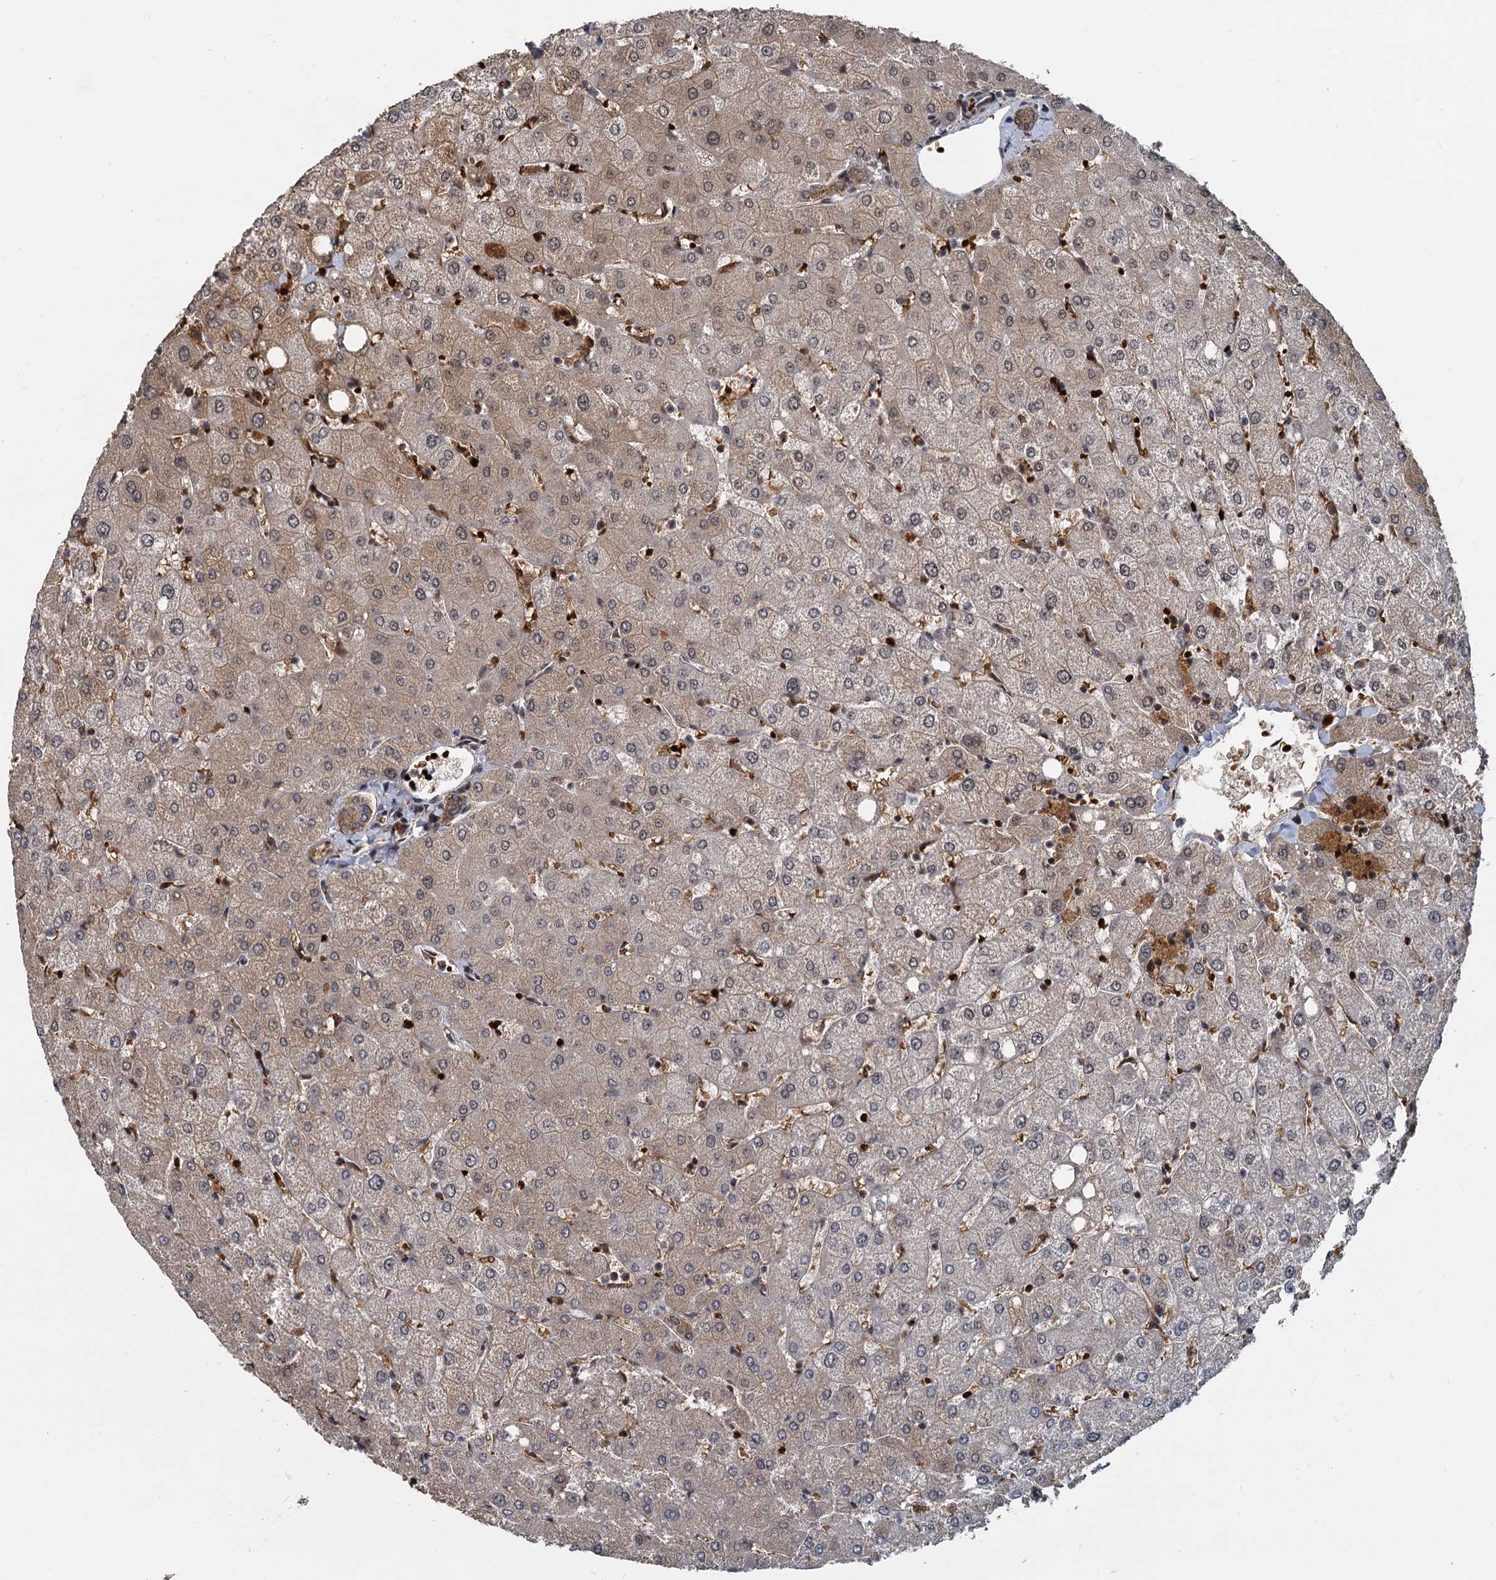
{"staining": {"intensity": "moderate", "quantity": ">75%", "location": "cytoplasmic/membranous,nuclear"}, "tissue": "liver", "cell_type": "Cholangiocytes", "image_type": "normal", "snomed": [{"axis": "morphology", "description": "Normal tissue, NOS"}, {"axis": "topography", "description": "Liver"}], "caption": "Liver stained with DAB IHC demonstrates medium levels of moderate cytoplasmic/membranous,nuclear expression in approximately >75% of cholangiocytes.", "gene": "FANCI", "patient": {"sex": "female", "age": 54}}